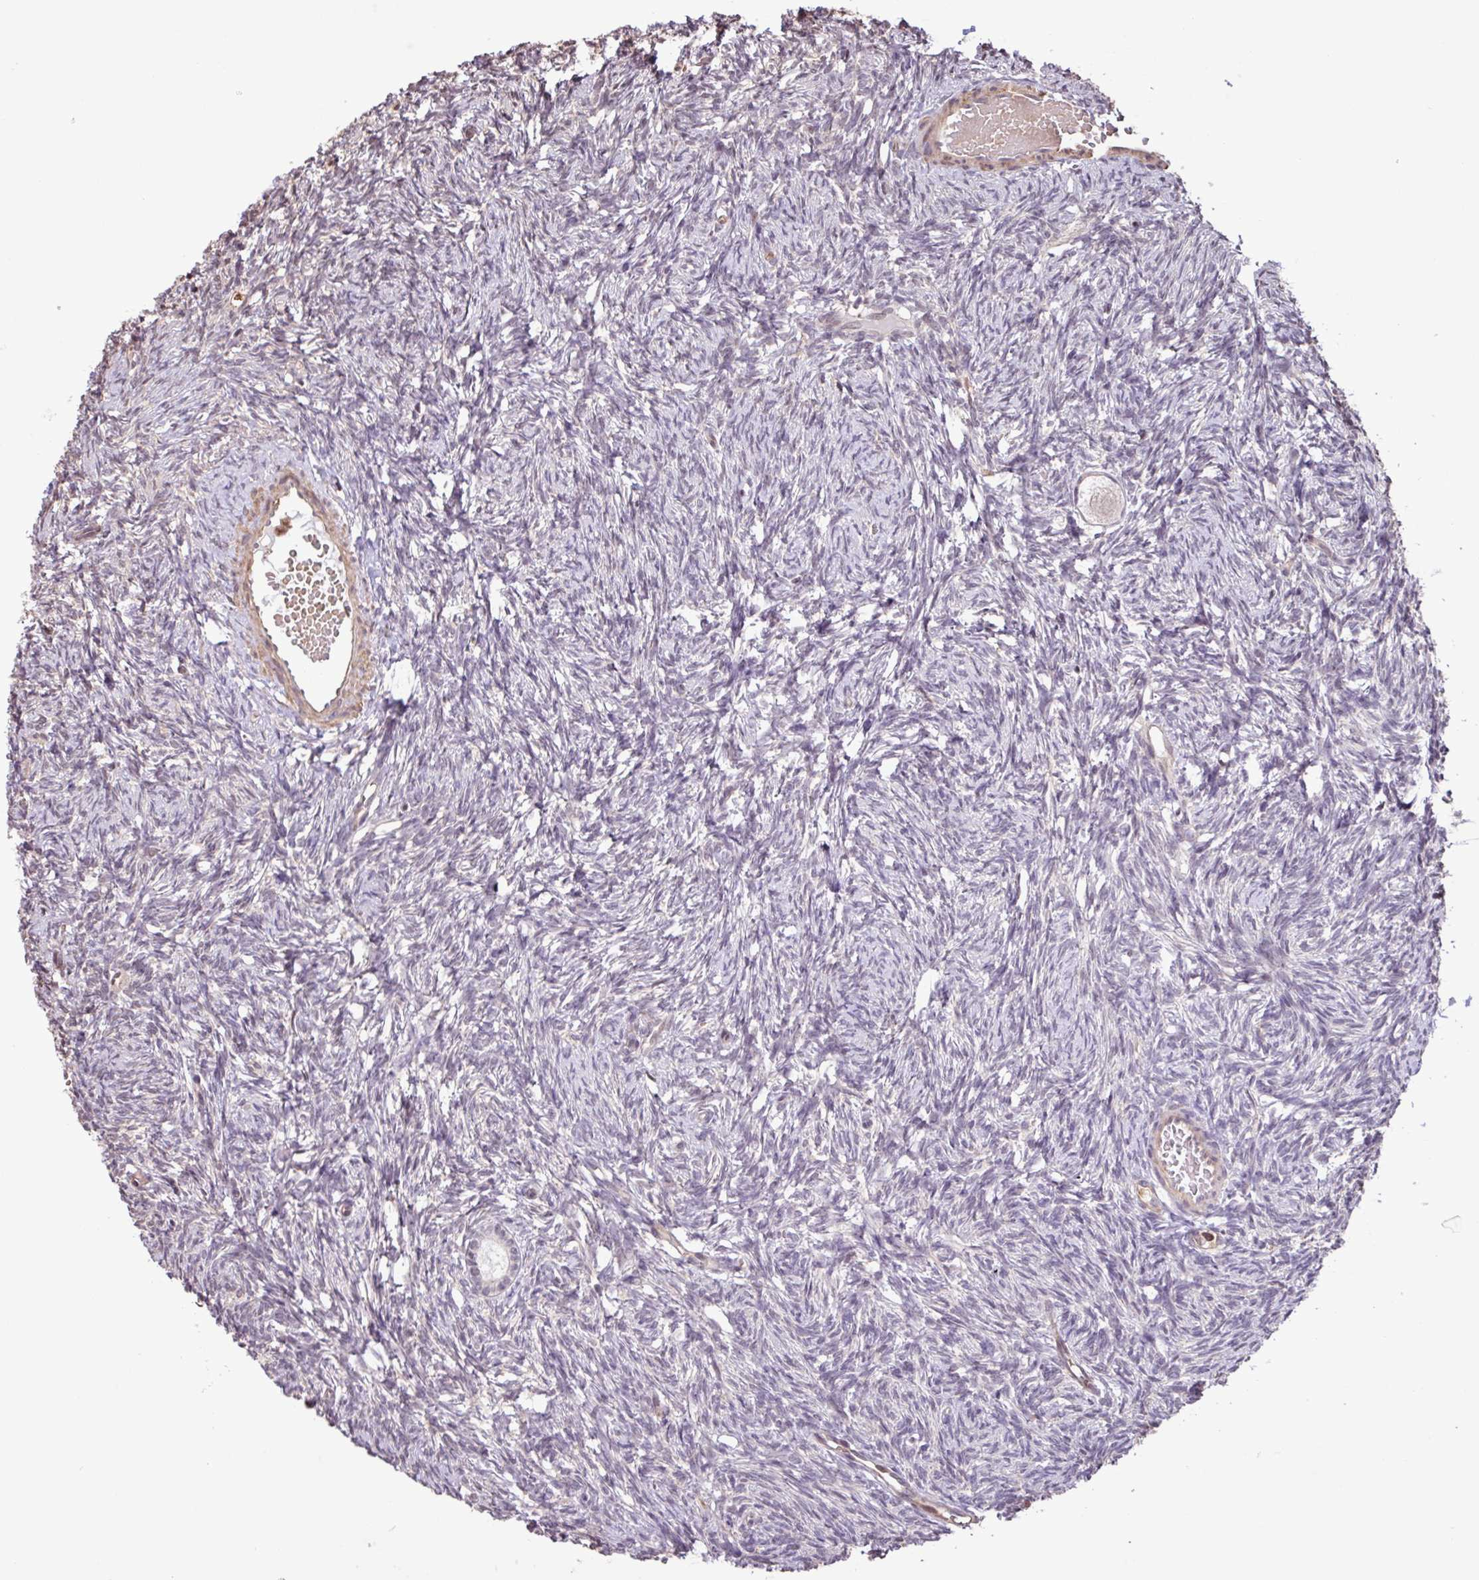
{"staining": {"intensity": "negative", "quantity": "none", "location": "none"}, "tissue": "ovary", "cell_type": "Follicle cells", "image_type": "normal", "snomed": [{"axis": "morphology", "description": "Normal tissue, NOS"}, {"axis": "topography", "description": "Ovary"}], "caption": "Histopathology image shows no significant protein staining in follicle cells of benign ovary. Nuclei are stained in blue.", "gene": "CHST11", "patient": {"sex": "female", "age": 33}}